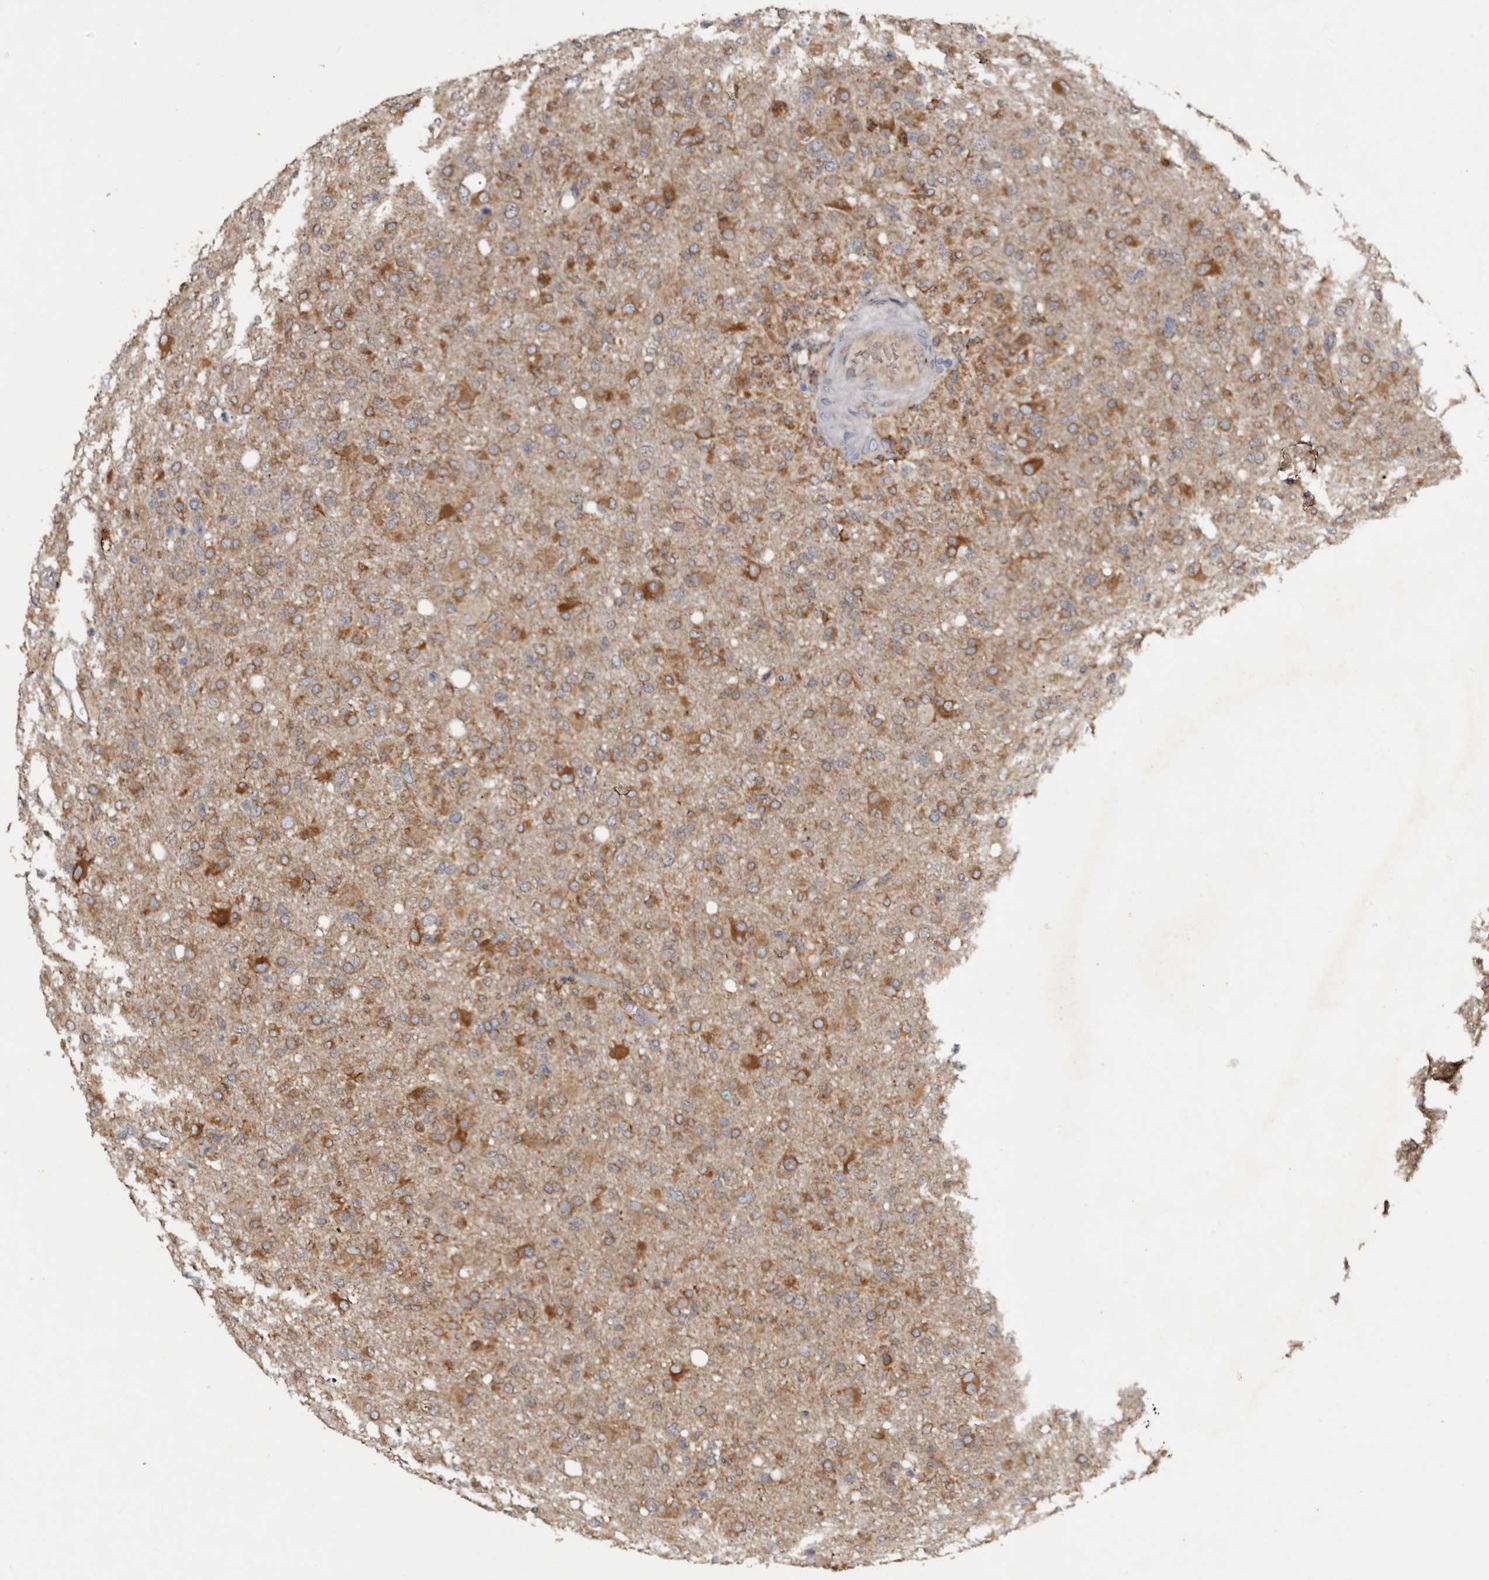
{"staining": {"intensity": "moderate", "quantity": ">75%", "location": "cytoplasmic/membranous"}, "tissue": "glioma", "cell_type": "Tumor cells", "image_type": "cancer", "snomed": [{"axis": "morphology", "description": "Glioma, malignant, High grade"}, {"axis": "topography", "description": "Brain"}], "caption": "The immunohistochemical stain labels moderate cytoplasmic/membranous staining in tumor cells of glioma tissue.", "gene": "INKA2", "patient": {"sex": "female", "age": 57}}